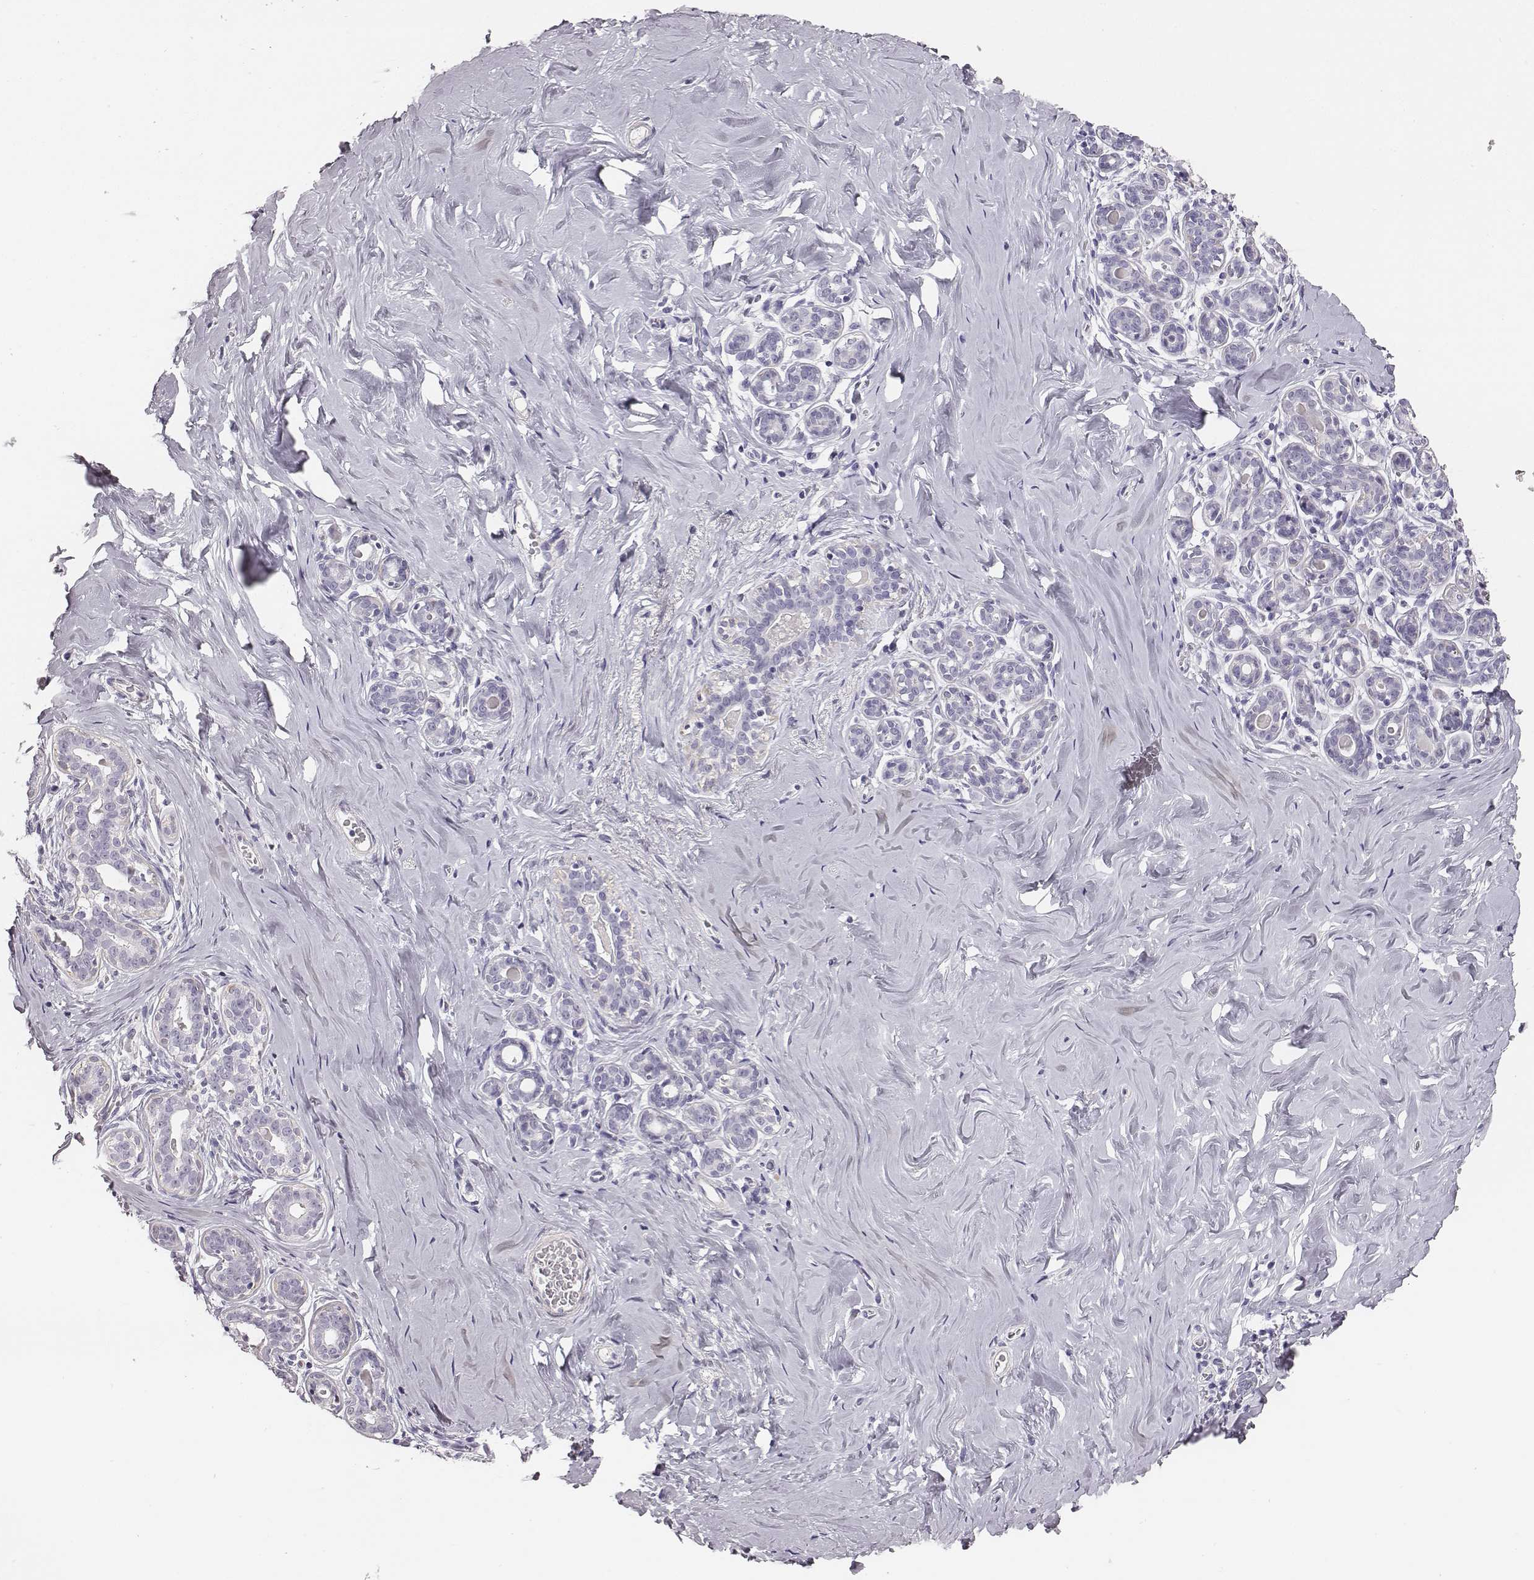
{"staining": {"intensity": "negative", "quantity": "none", "location": "none"}, "tissue": "breast", "cell_type": "Adipocytes", "image_type": "normal", "snomed": [{"axis": "morphology", "description": "Normal tissue, NOS"}, {"axis": "topography", "description": "Skin"}, {"axis": "topography", "description": "Breast"}], "caption": "The immunohistochemistry photomicrograph has no significant staining in adipocytes of breast. The staining is performed using DAB (3,3'-diaminobenzidine) brown chromogen with nuclei counter-stained in using hematoxylin.", "gene": "ADAM7", "patient": {"sex": "female", "age": 43}}